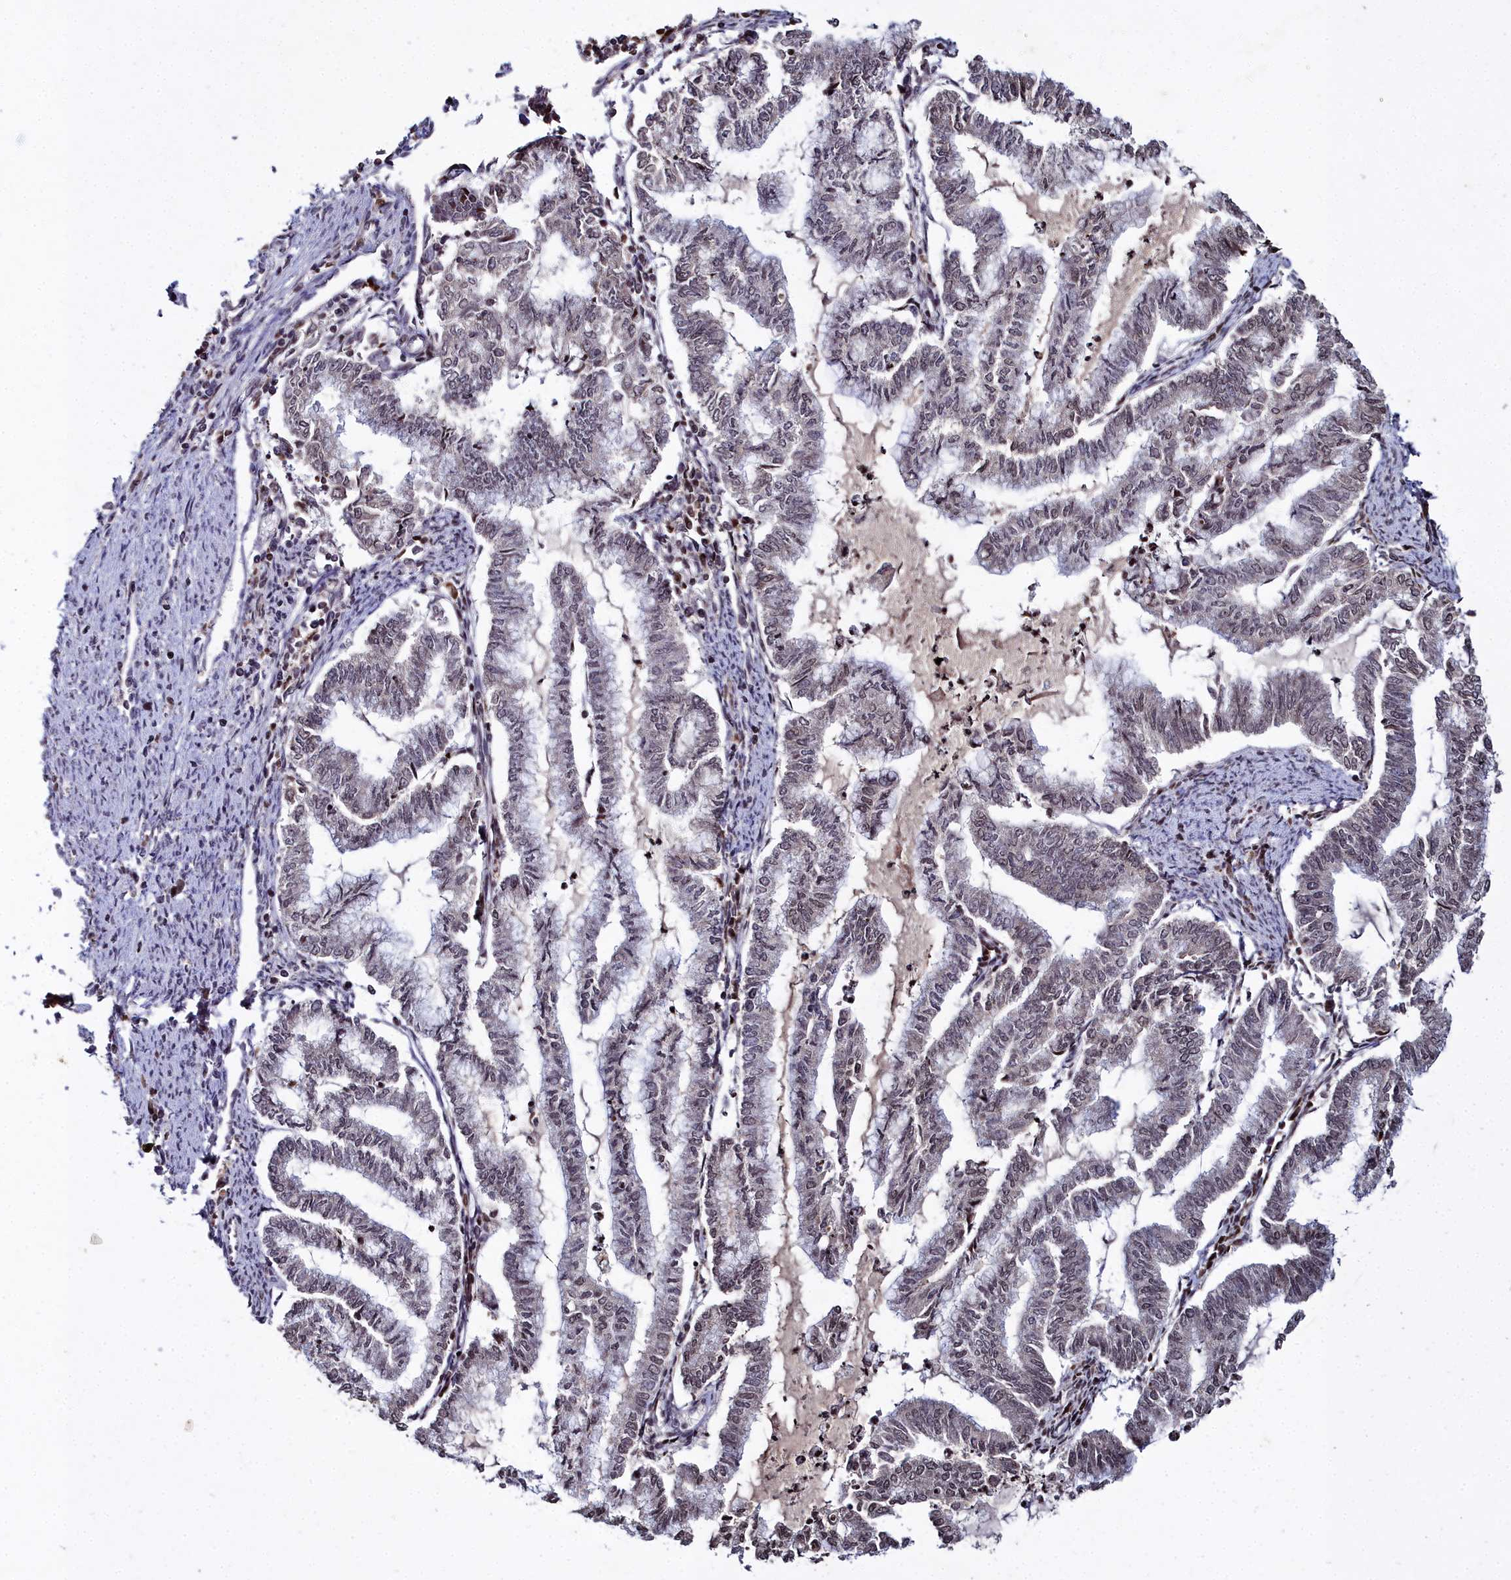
{"staining": {"intensity": "negative", "quantity": "none", "location": "none"}, "tissue": "endometrial cancer", "cell_type": "Tumor cells", "image_type": "cancer", "snomed": [{"axis": "morphology", "description": "Adenocarcinoma, NOS"}, {"axis": "topography", "description": "Endometrium"}], "caption": "This is an immunohistochemistry (IHC) histopathology image of human endometrial cancer (adenocarcinoma). There is no positivity in tumor cells.", "gene": "FZD4", "patient": {"sex": "female", "age": 79}}